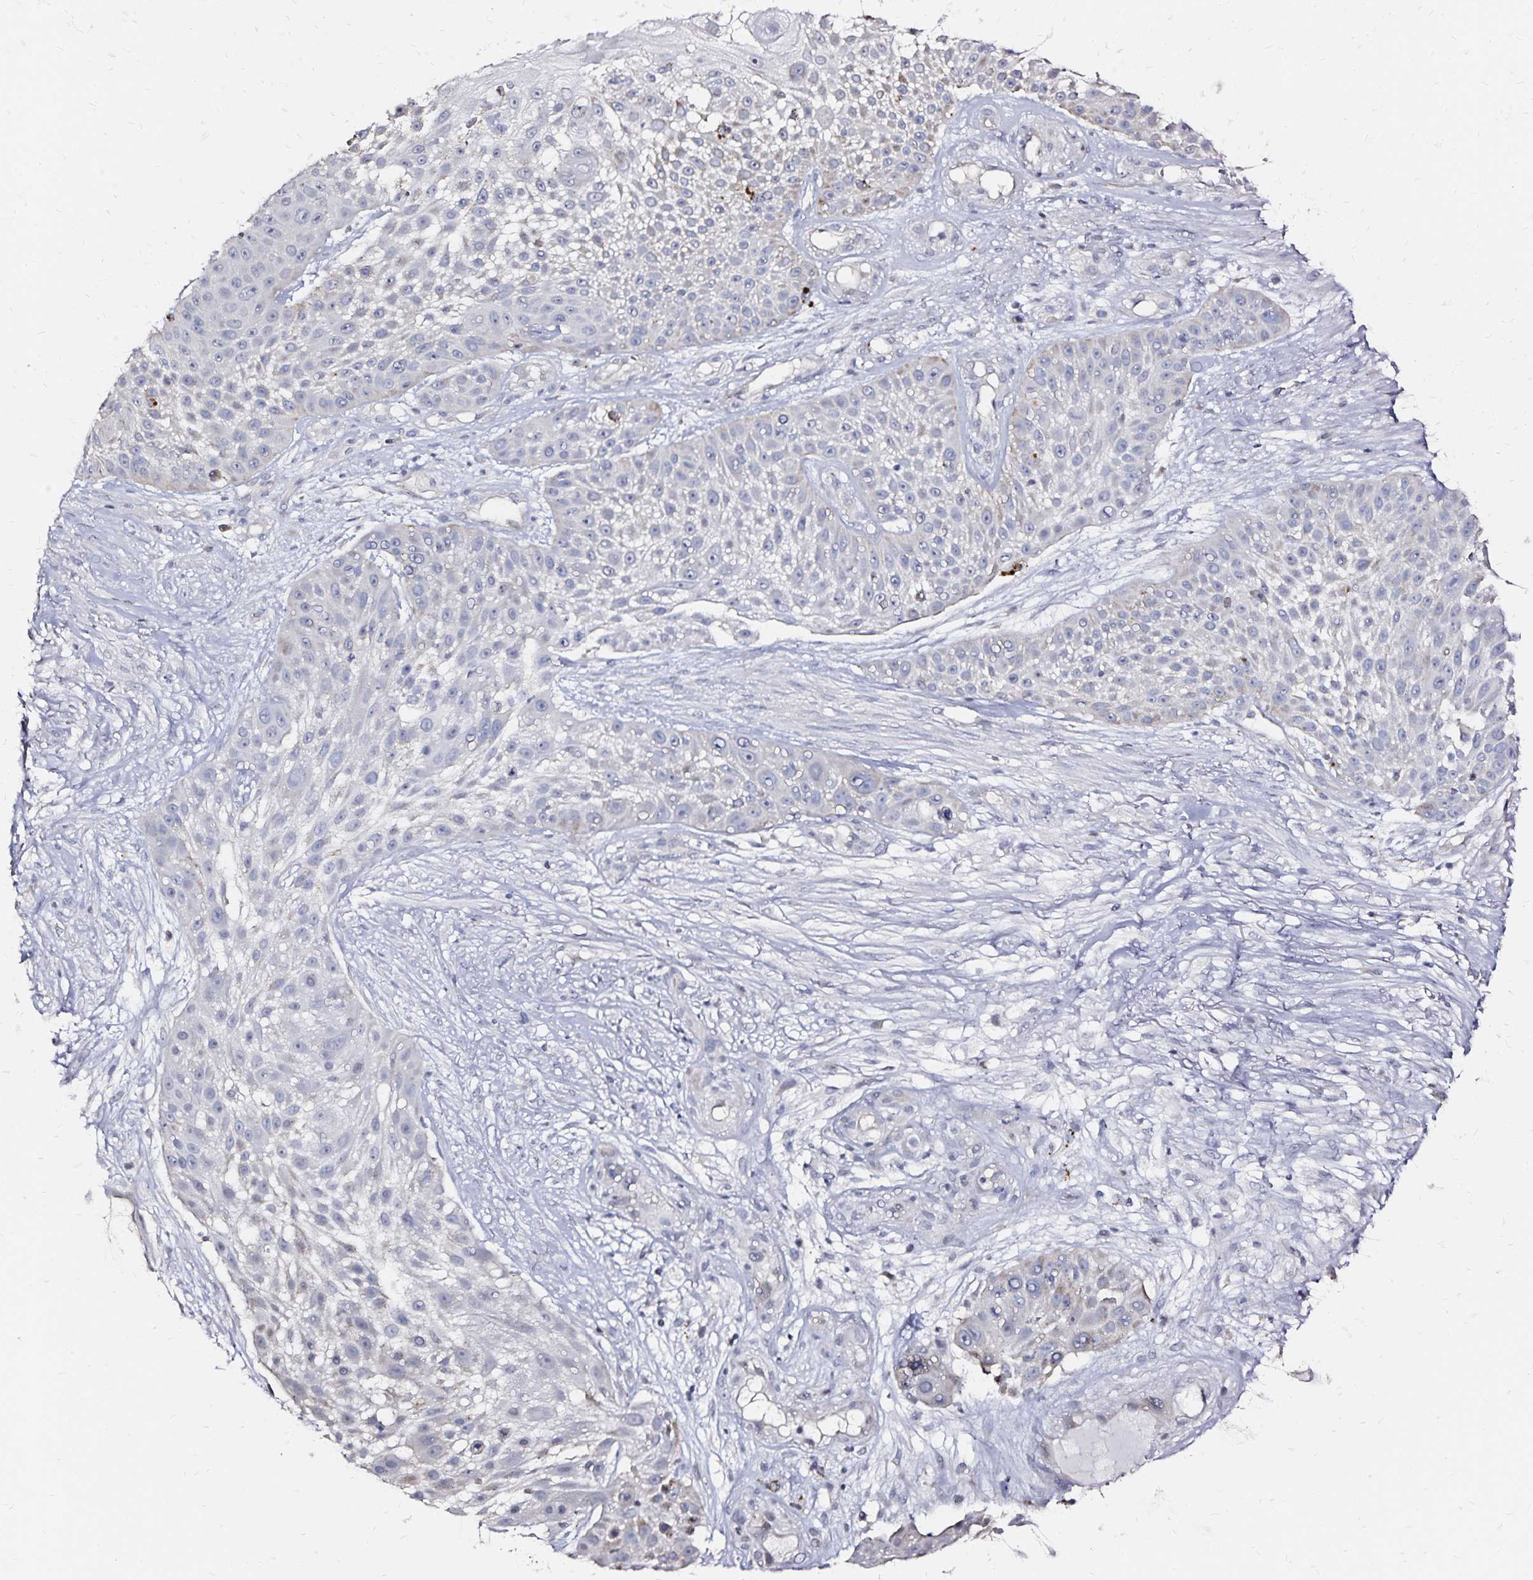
{"staining": {"intensity": "negative", "quantity": "none", "location": "none"}, "tissue": "skin cancer", "cell_type": "Tumor cells", "image_type": "cancer", "snomed": [{"axis": "morphology", "description": "Squamous cell carcinoma, NOS"}, {"axis": "topography", "description": "Skin"}], "caption": "High power microscopy micrograph of an IHC photomicrograph of skin cancer, revealing no significant positivity in tumor cells.", "gene": "SLC5A1", "patient": {"sex": "female", "age": 86}}